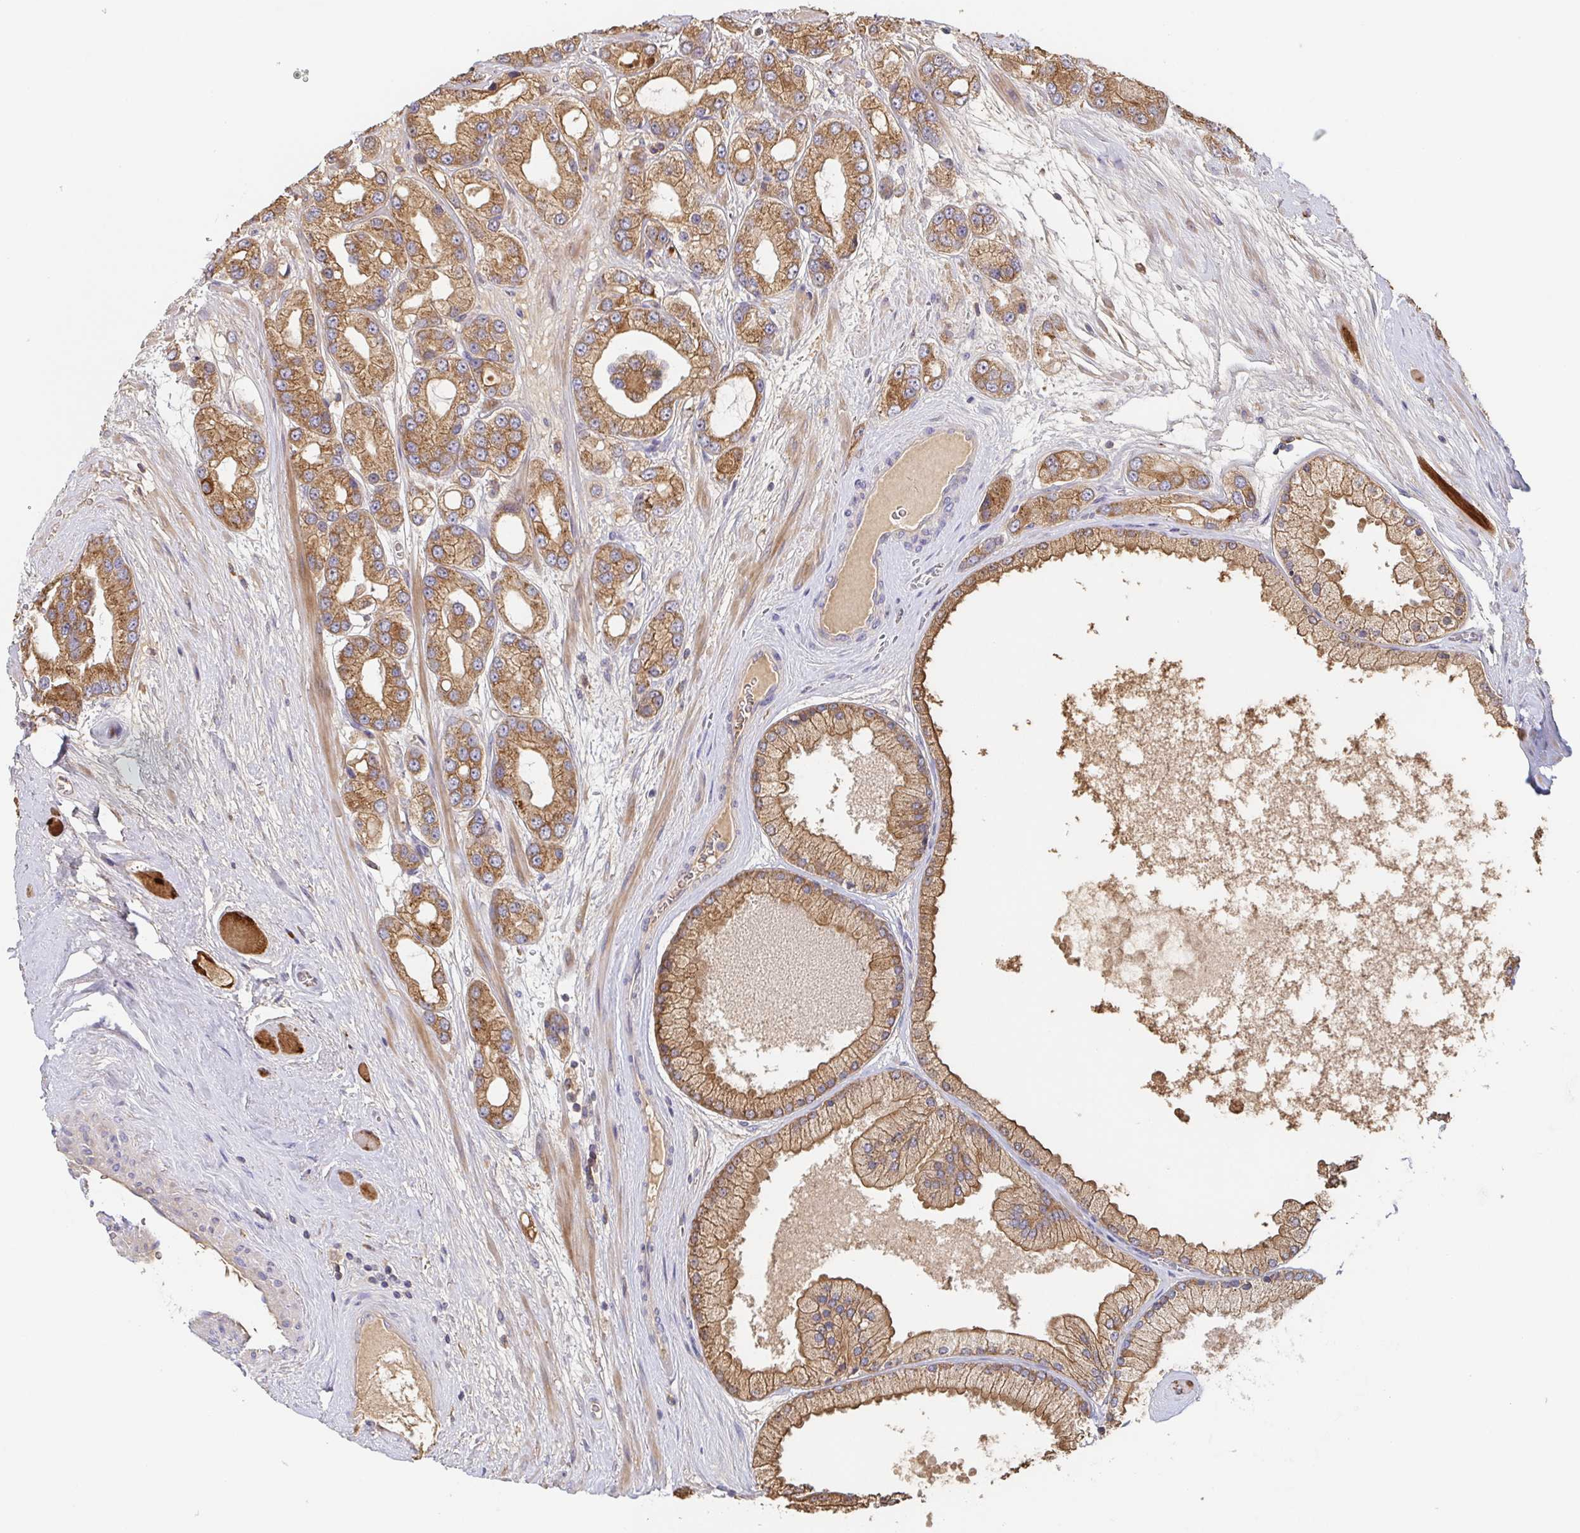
{"staining": {"intensity": "moderate", "quantity": ">75%", "location": "cytoplasmic/membranous"}, "tissue": "prostate cancer", "cell_type": "Tumor cells", "image_type": "cancer", "snomed": [{"axis": "morphology", "description": "Adenocarcinoma, High grade"}, {"axis": "topography", "description": "Prostate"}], "caption": "Immunohistochemistry (IHC) staining of prostate high-grade adenocarcinoma, which displays medium levels of moderate cytoplasmic/membranous expression in approximately >75% of tumor cells indicating moderate cytoplasmic/membranous protein positivity. The staining was performed using DAB (brown) for protein detection and nuclei were counterstained in hematoxylin (blue).", "gene": "TUFT1", "patient": {"sex": "male", "age": 67}}